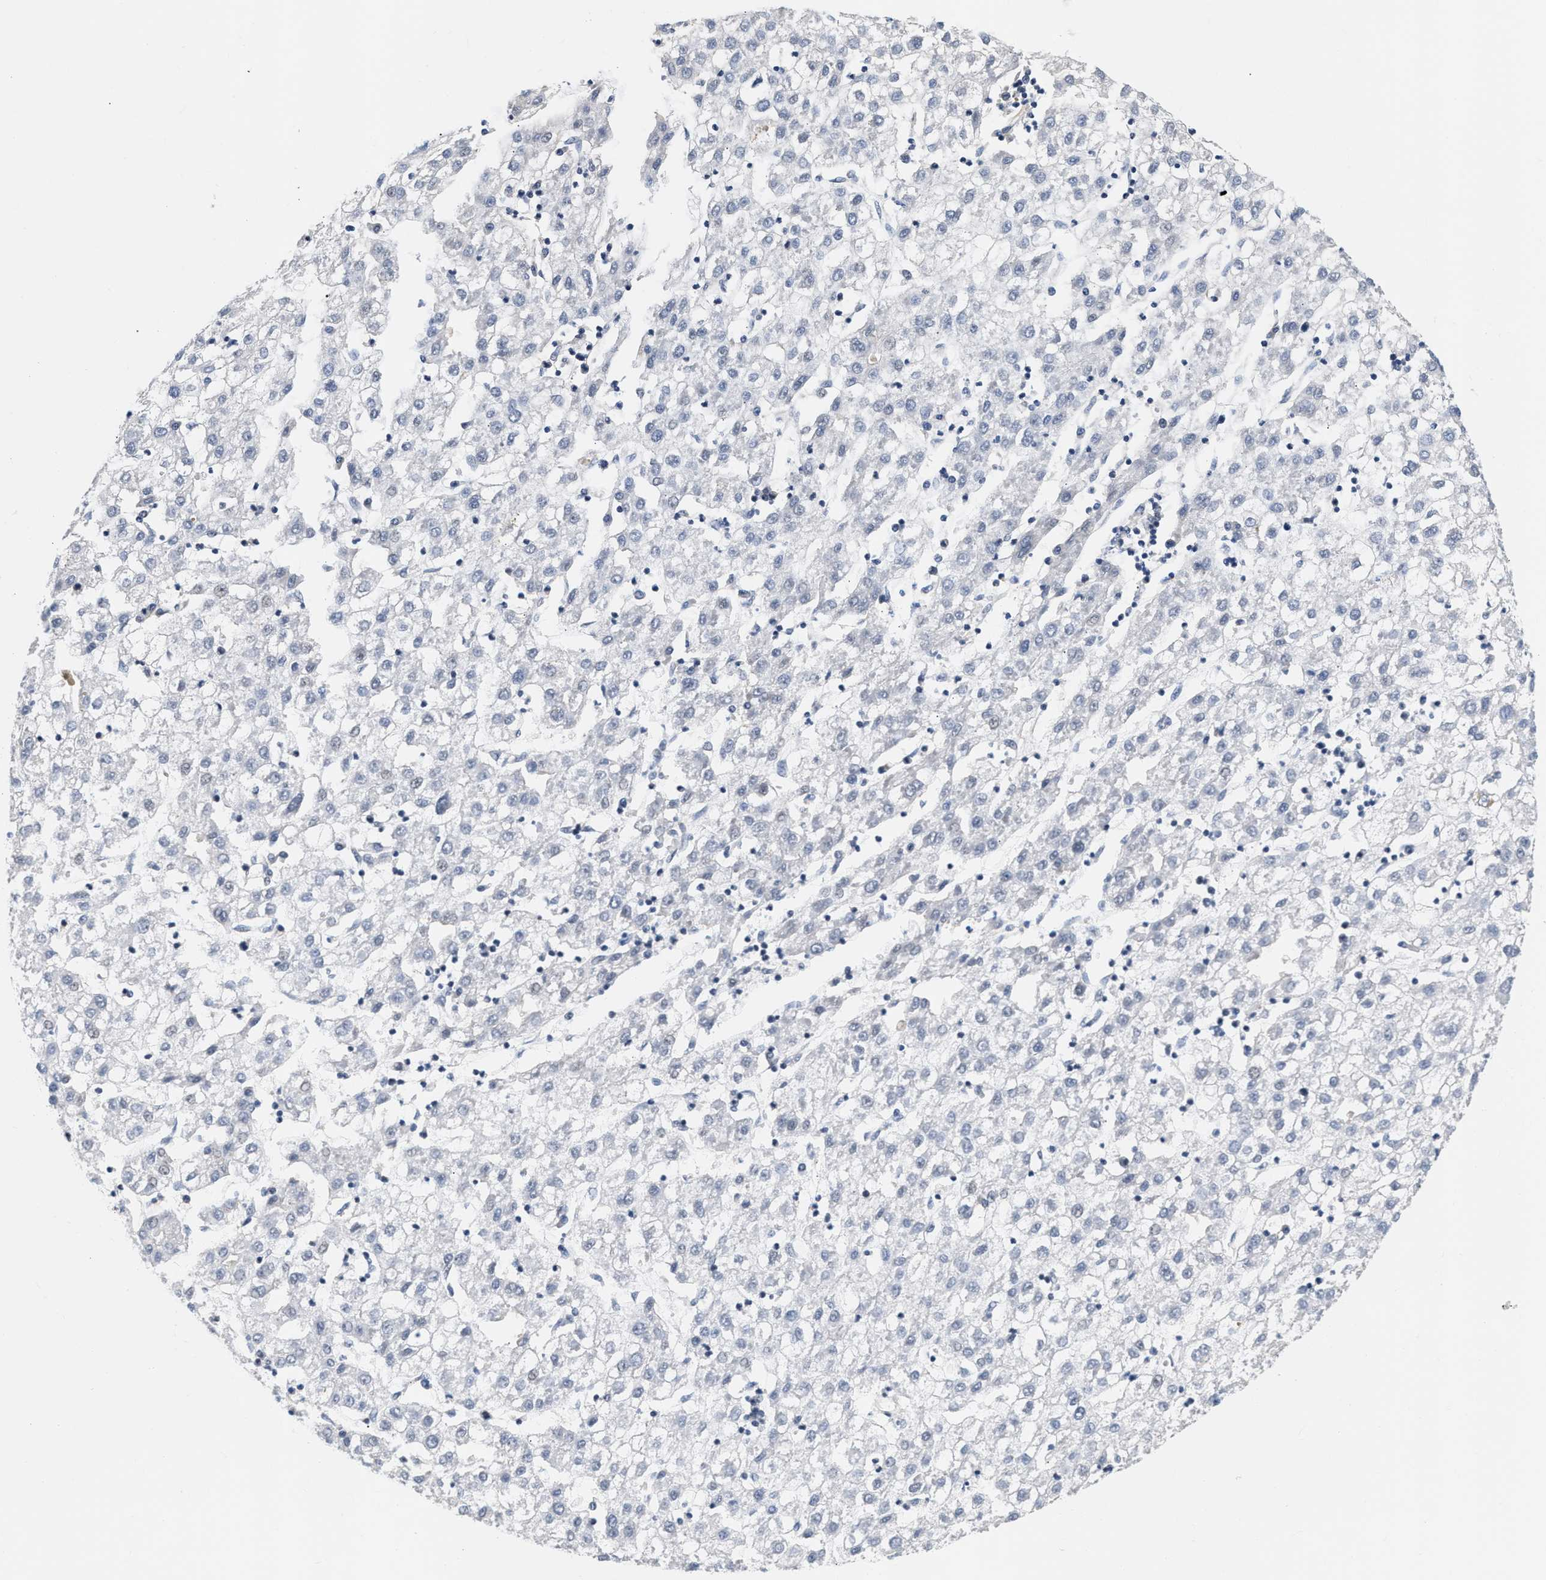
{"staining": {"intensity": "negative", "quantity": "none", "location": "none"}, "tissue": "liver cancer", "cell_type": "Tumor cells", "image_type": "cancer", "snomed": [{"axis": "morphology", "description": "Carcinoma, Hepatocellular, NOS"}, {"axis": "topography", "description": "Liver"}], "caption": "A high-resolution image shows immunohistochemistry staining of liver cancer (hepatocellular carcinoma), which displays no significant expression in tumor cells.", "gene": "ACTL7B", "patient": {"sex": "male", "age": 72}}